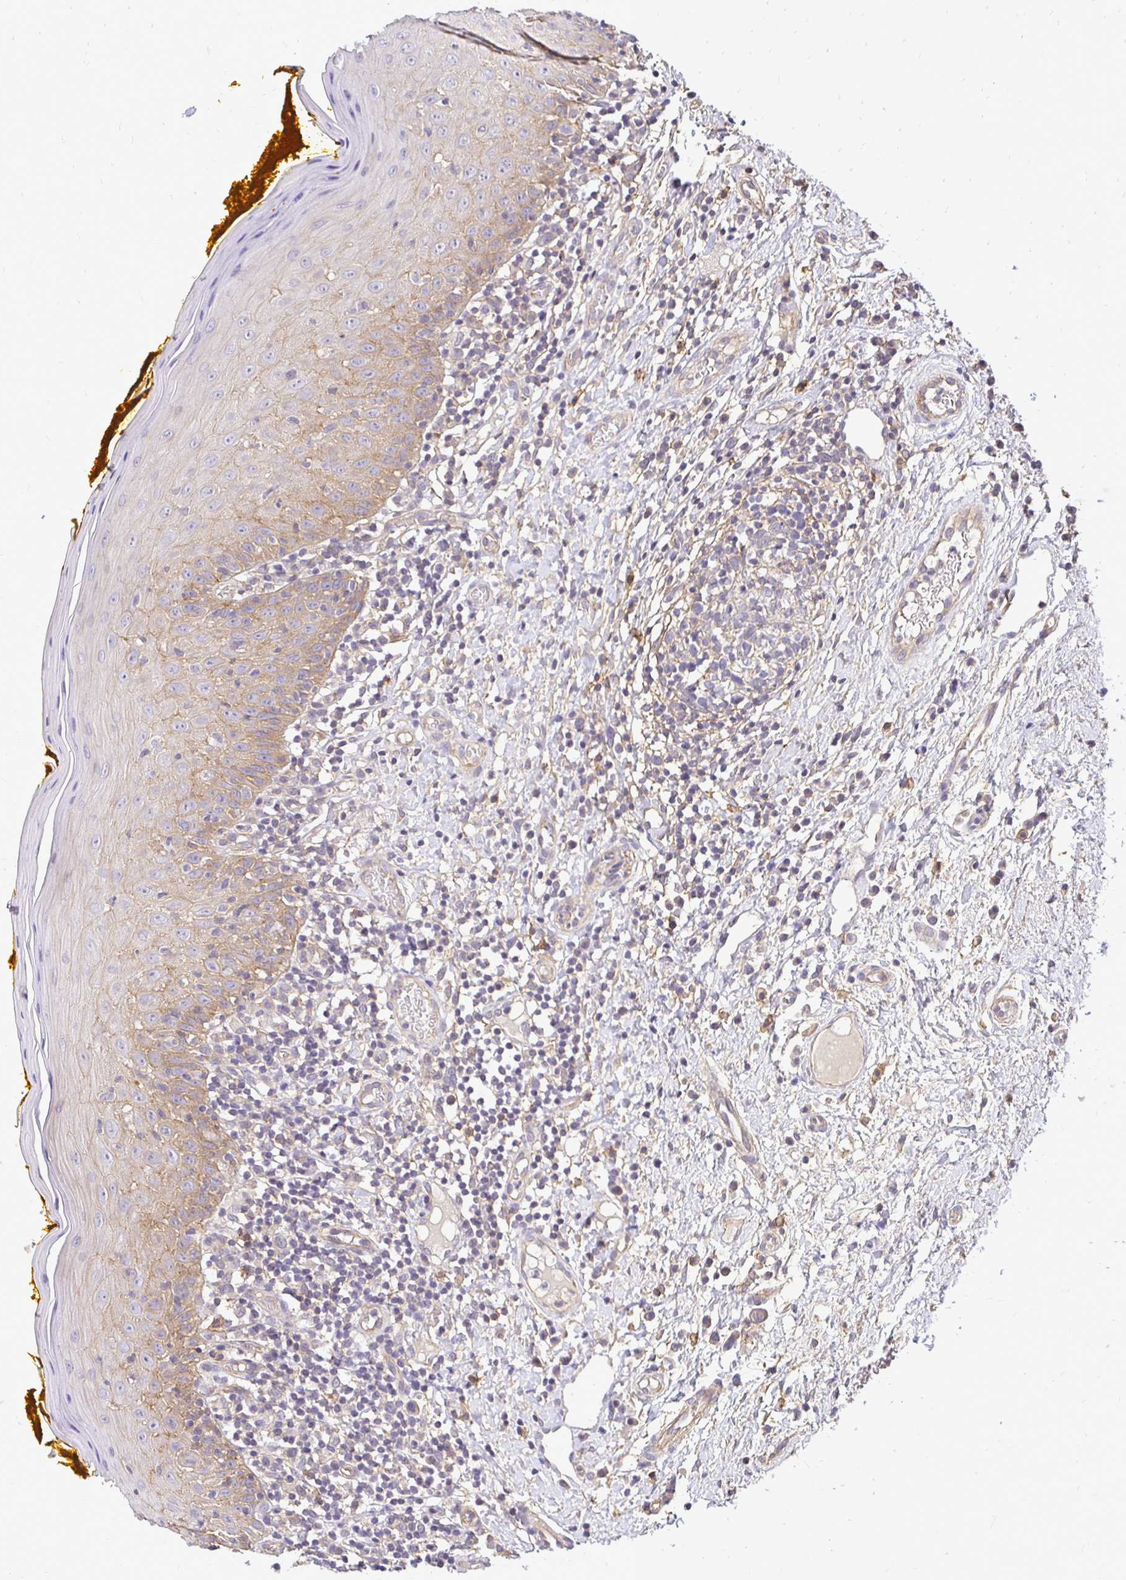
{"staining": {"intensity": "weak", "quantity": "25%-75%", "location": "cytoplasmic/membranous"}, "tissue": "oral mucosa", "cell_type": "Squamous epithelial cells", "image_type": "normal", "snomed": [{"axis": "morphology", "description": "Normal tissue, NOS"}, {"axis": "topography", "description": "Oral tissue"}, {"axis": "topography", "description": "Tounge, NOS"}], "caption": "Protein staining of normal oral mucosa displays weak cytoplasmic/membranous expression in approximately 25%-75% of squamous epithelial cells.", "gene": "SLC9A1", "patient": {"sex": "female", "age": 58}}